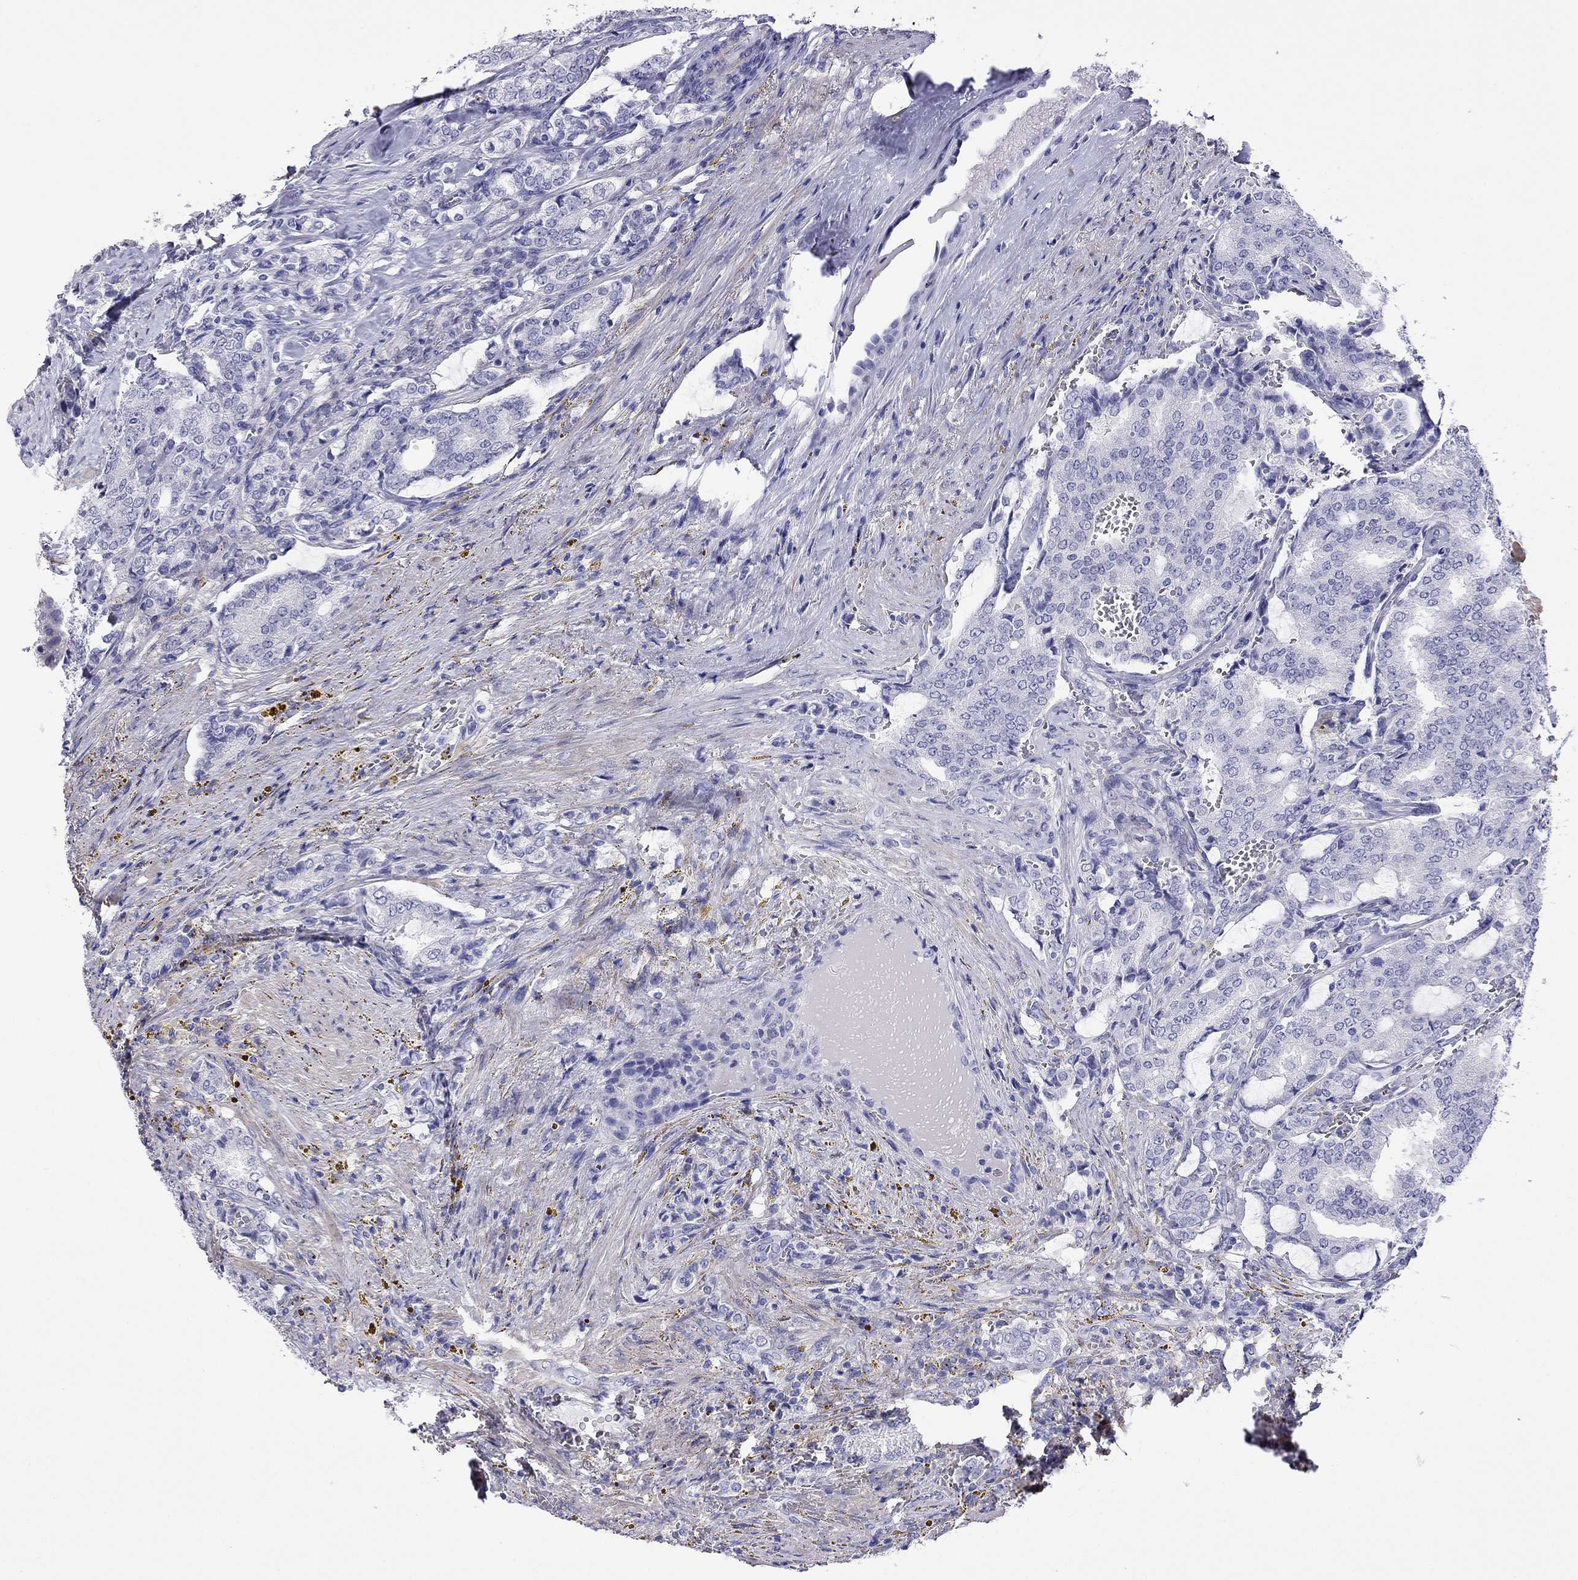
{"staining": {"intensity": "negative", "quantity": "none", "location": "none"}, "tissue": "prostate cancer", "cell_type": "Tumor cells", "image_type": "cancer", "snomed": [{"axis": "morphology", "description": "Adenocarcinoma, NOS"}, {"axis": "topography", "description": "Prostate"}], "caption": "Immunohistochemistry (IHC) of prostate cancer (adenocarcinoma) exhibits no expression in tumor cells.", "gene": "KIAA2012", "patient": {"sex": "male", "age": 65}}